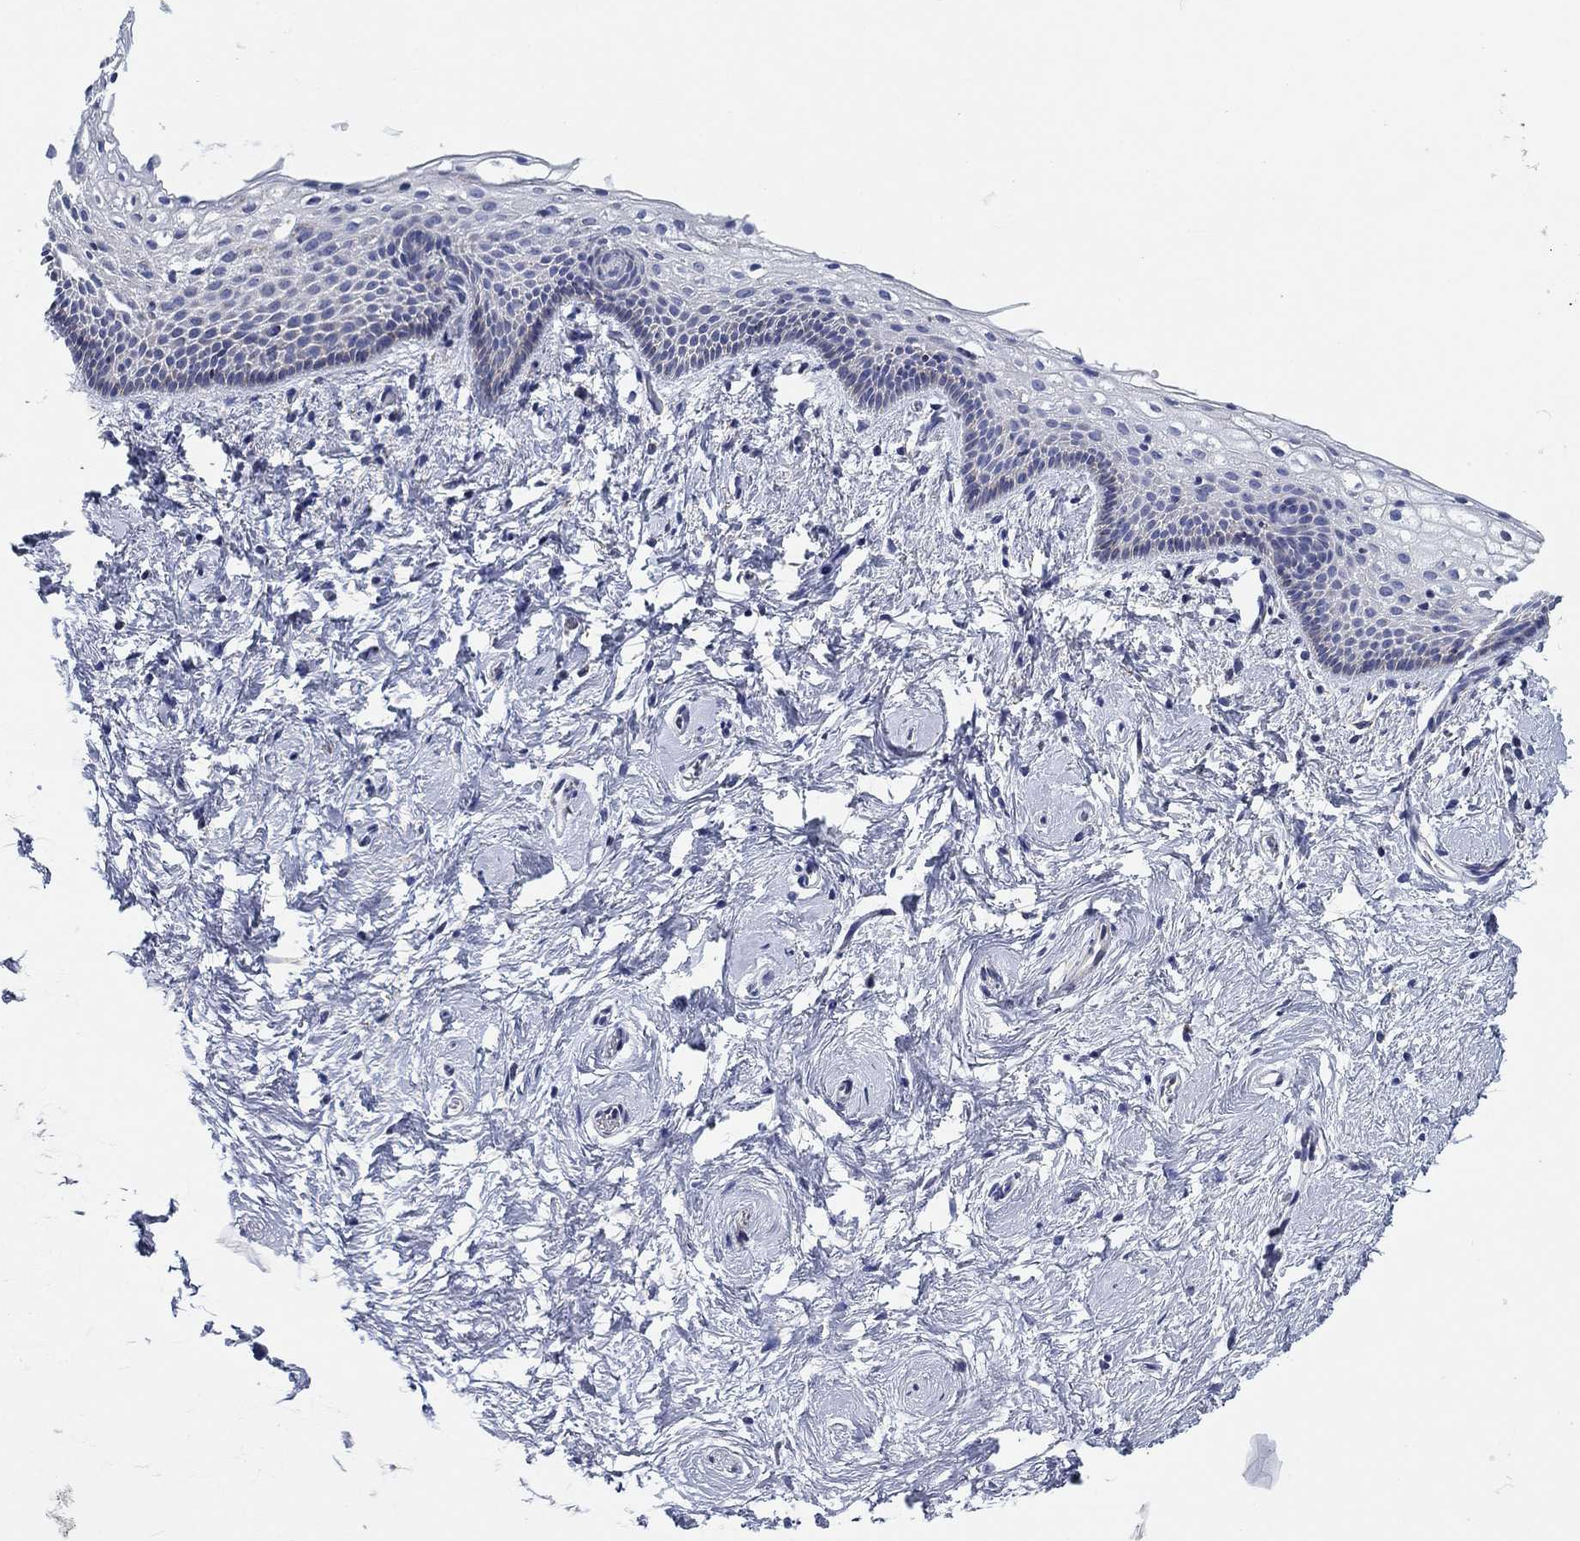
{"staining": {"intensity": "negative", "quantity": "none", "location": "none"}, "tissue": "vagina", "cell_type": "Squamous epithelial cells", "image_type": "normal", "snomed": [{"axis": "morphology", "description": "Normal tissue, NOS"}, {"axis": "topography", "description": "Vagina"}], "caption": "The micrograph displays no significant expression in squamous epithelial cells of vagina.", "gene": "NACAD", "patient": {"sex": "female", "age": 61}}